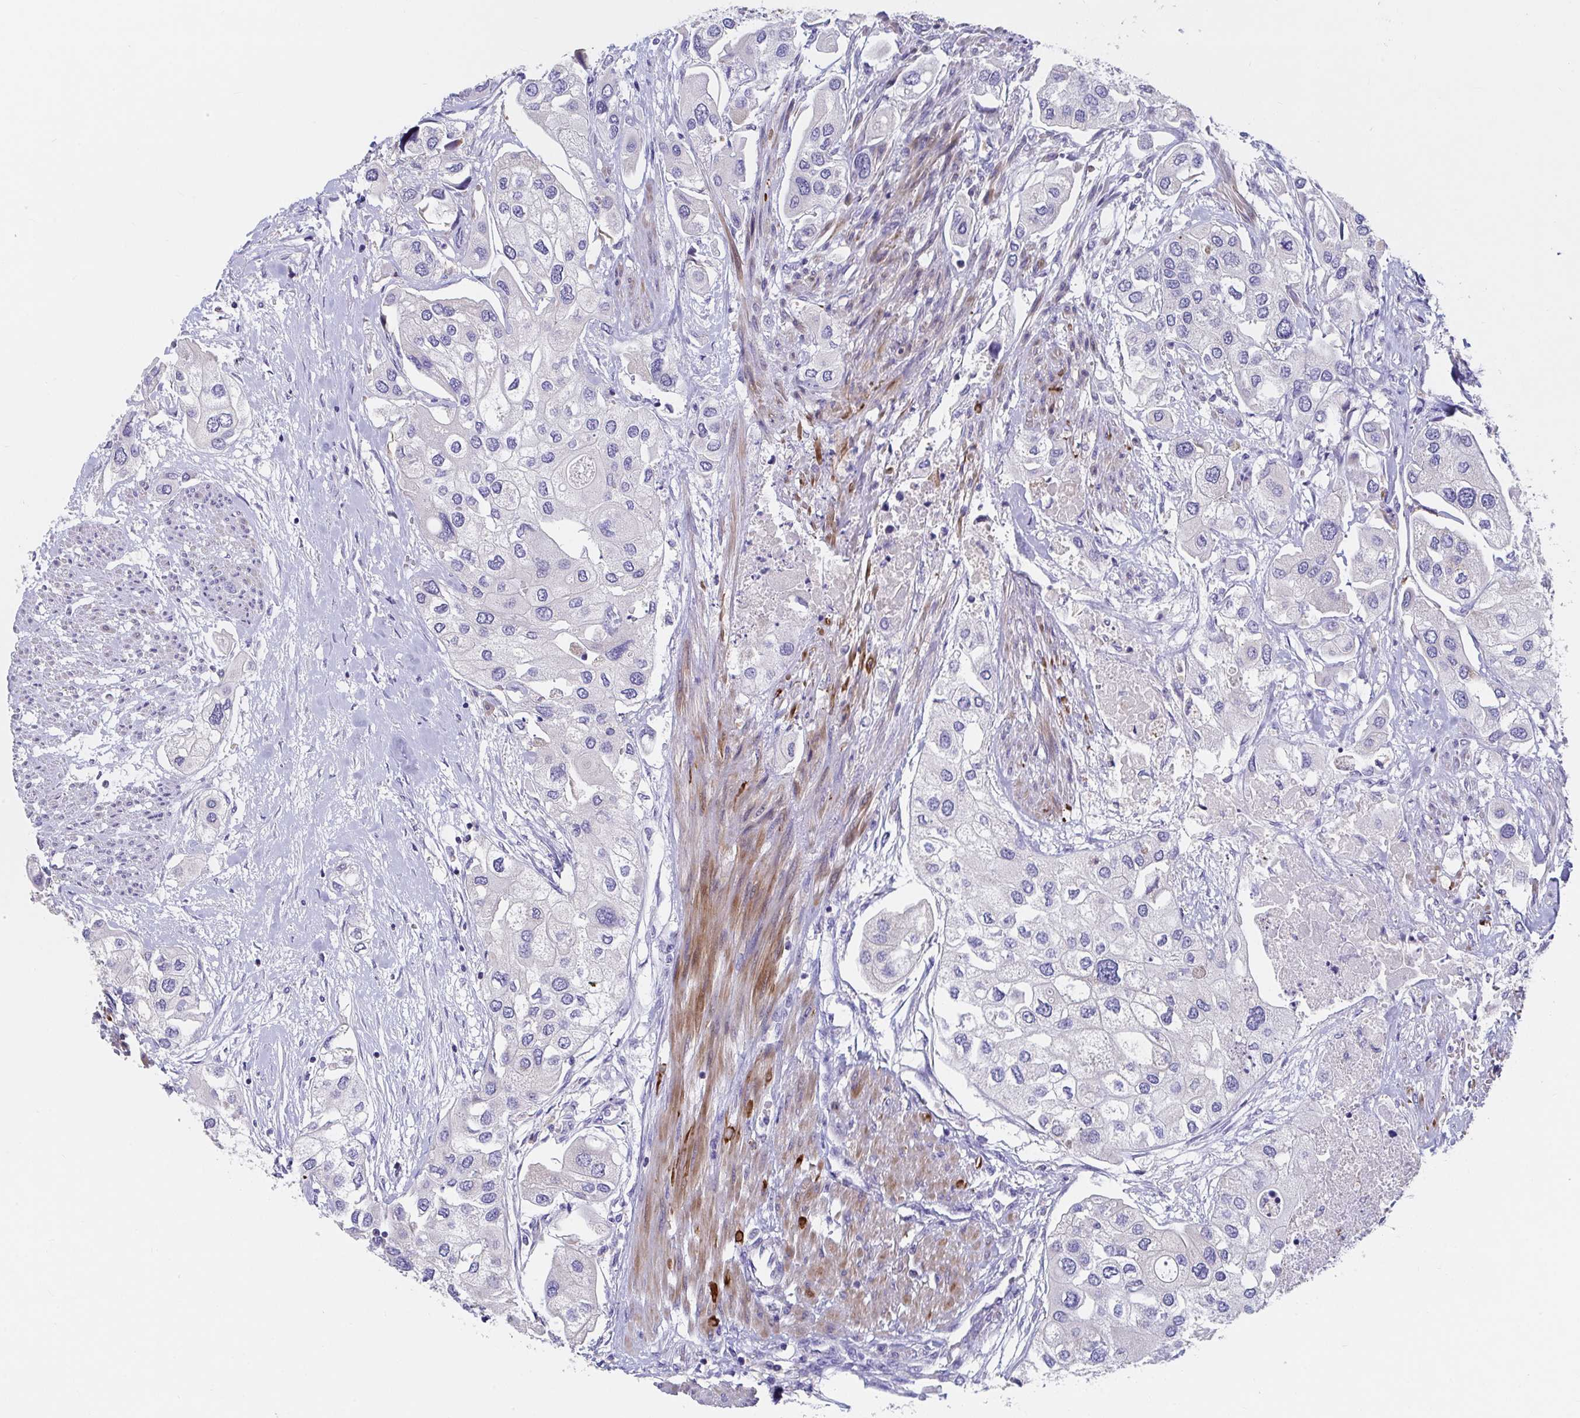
{"staining": {"intensity": "negative", "quantity": "none", "location": "none"}, "tissue": "urothelial cancer", "cell_type": "Tumor cells", "image_type": "cancer", "snomed": [{"axis": "morphology", "description": "Urothelial carcinoma, High grade"}, {"axis": "topography", "description": "Urinary bladder"}], "caption": "Urothelial cancer was stained to show a protein in brown. There is no significant expression in tumor cells.", "gene": "ZNF561", "patient": {"sex": "male", "age": 64}}